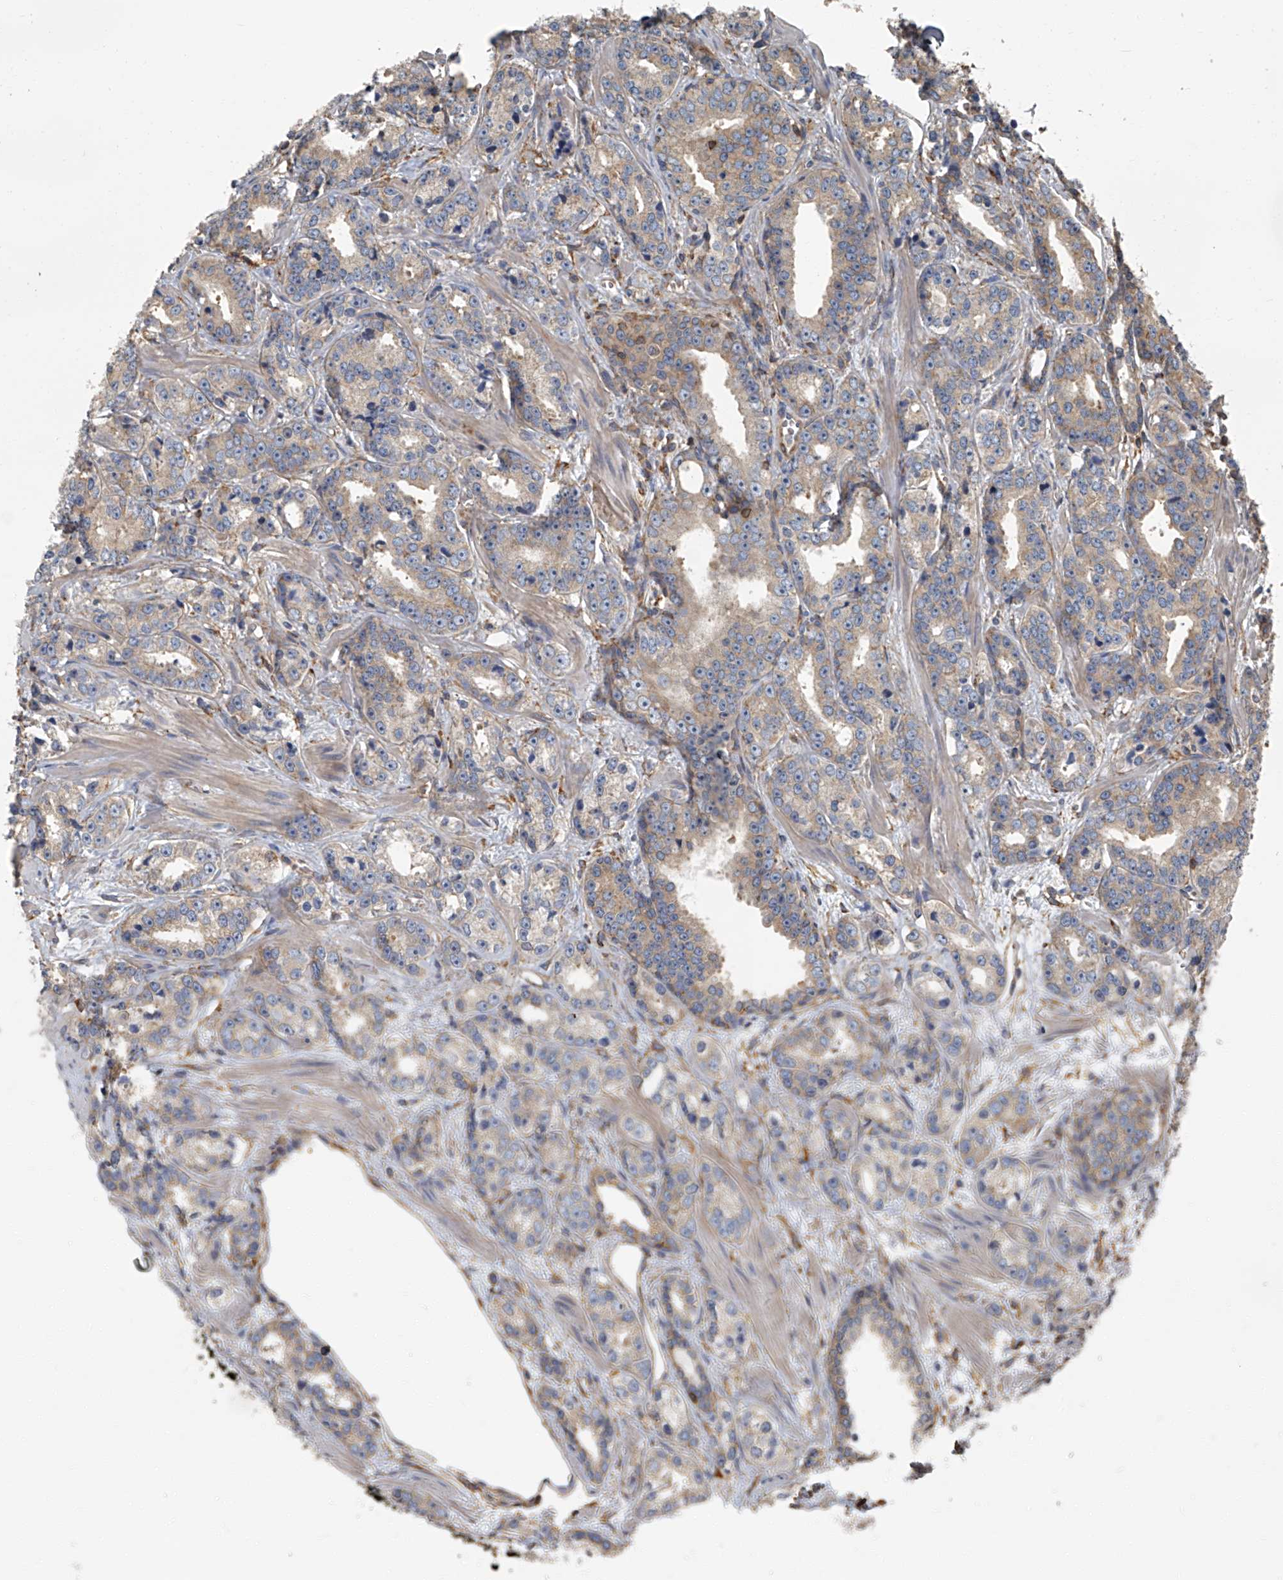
{"staining": {"intensity": "weak", "quantity": "25%-75%", "location": "cytoplasmic/membranous"}, "tissue": "prostate cancer", "cell_type": "Tumor cells", "image_type": "cancer", "snomed": [{"axis": "morphology", "description": "Adenocarcinoma, High grade"}, {"axis": "topography", "description": "Prostate"}], "caption": "Human prostate high-grade adenocarcinoma stained with a protein marker displays weak staining in tumor cells.", "gene": "SEPTIN7", "patient": {"sex": "male", "age": 62}}